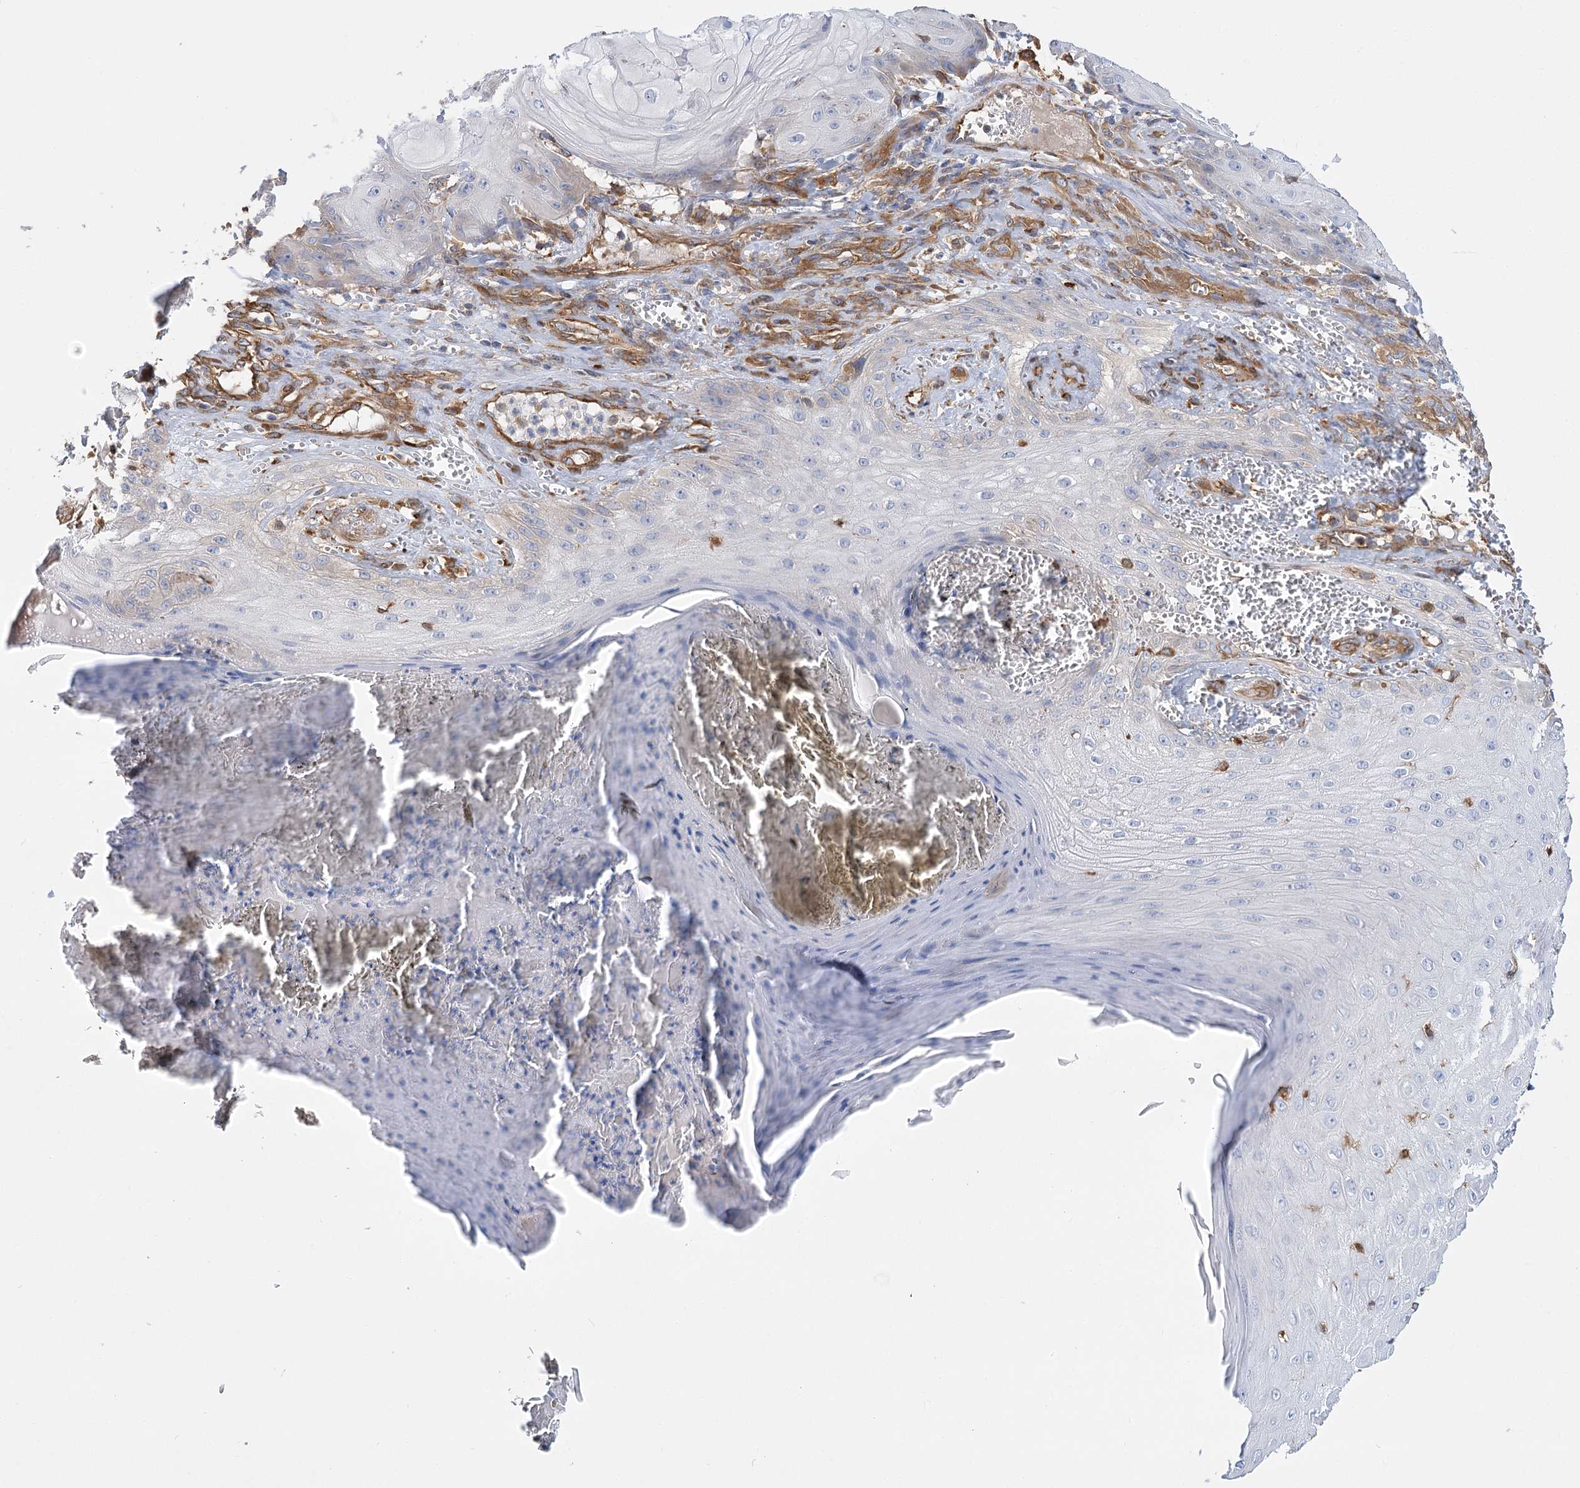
{"staining": {"intensity": "negative", "quantity": "none", "location": "none"}, "tissue": "skin cancer", "cell_type": "Tumor cells", "image_type": "cancer", "snomed": [{"axis": "morphology", "description": "Squamous cell carcinoma, NOS"}, {"axis": "topography", "description": "Skin"}], "caption": "The histopathology image exhibits no staining of tumor cells in skin squamous cell carcinoma.", "gene": "GUSB", "patient": {"sex": "male", "age": 74}}